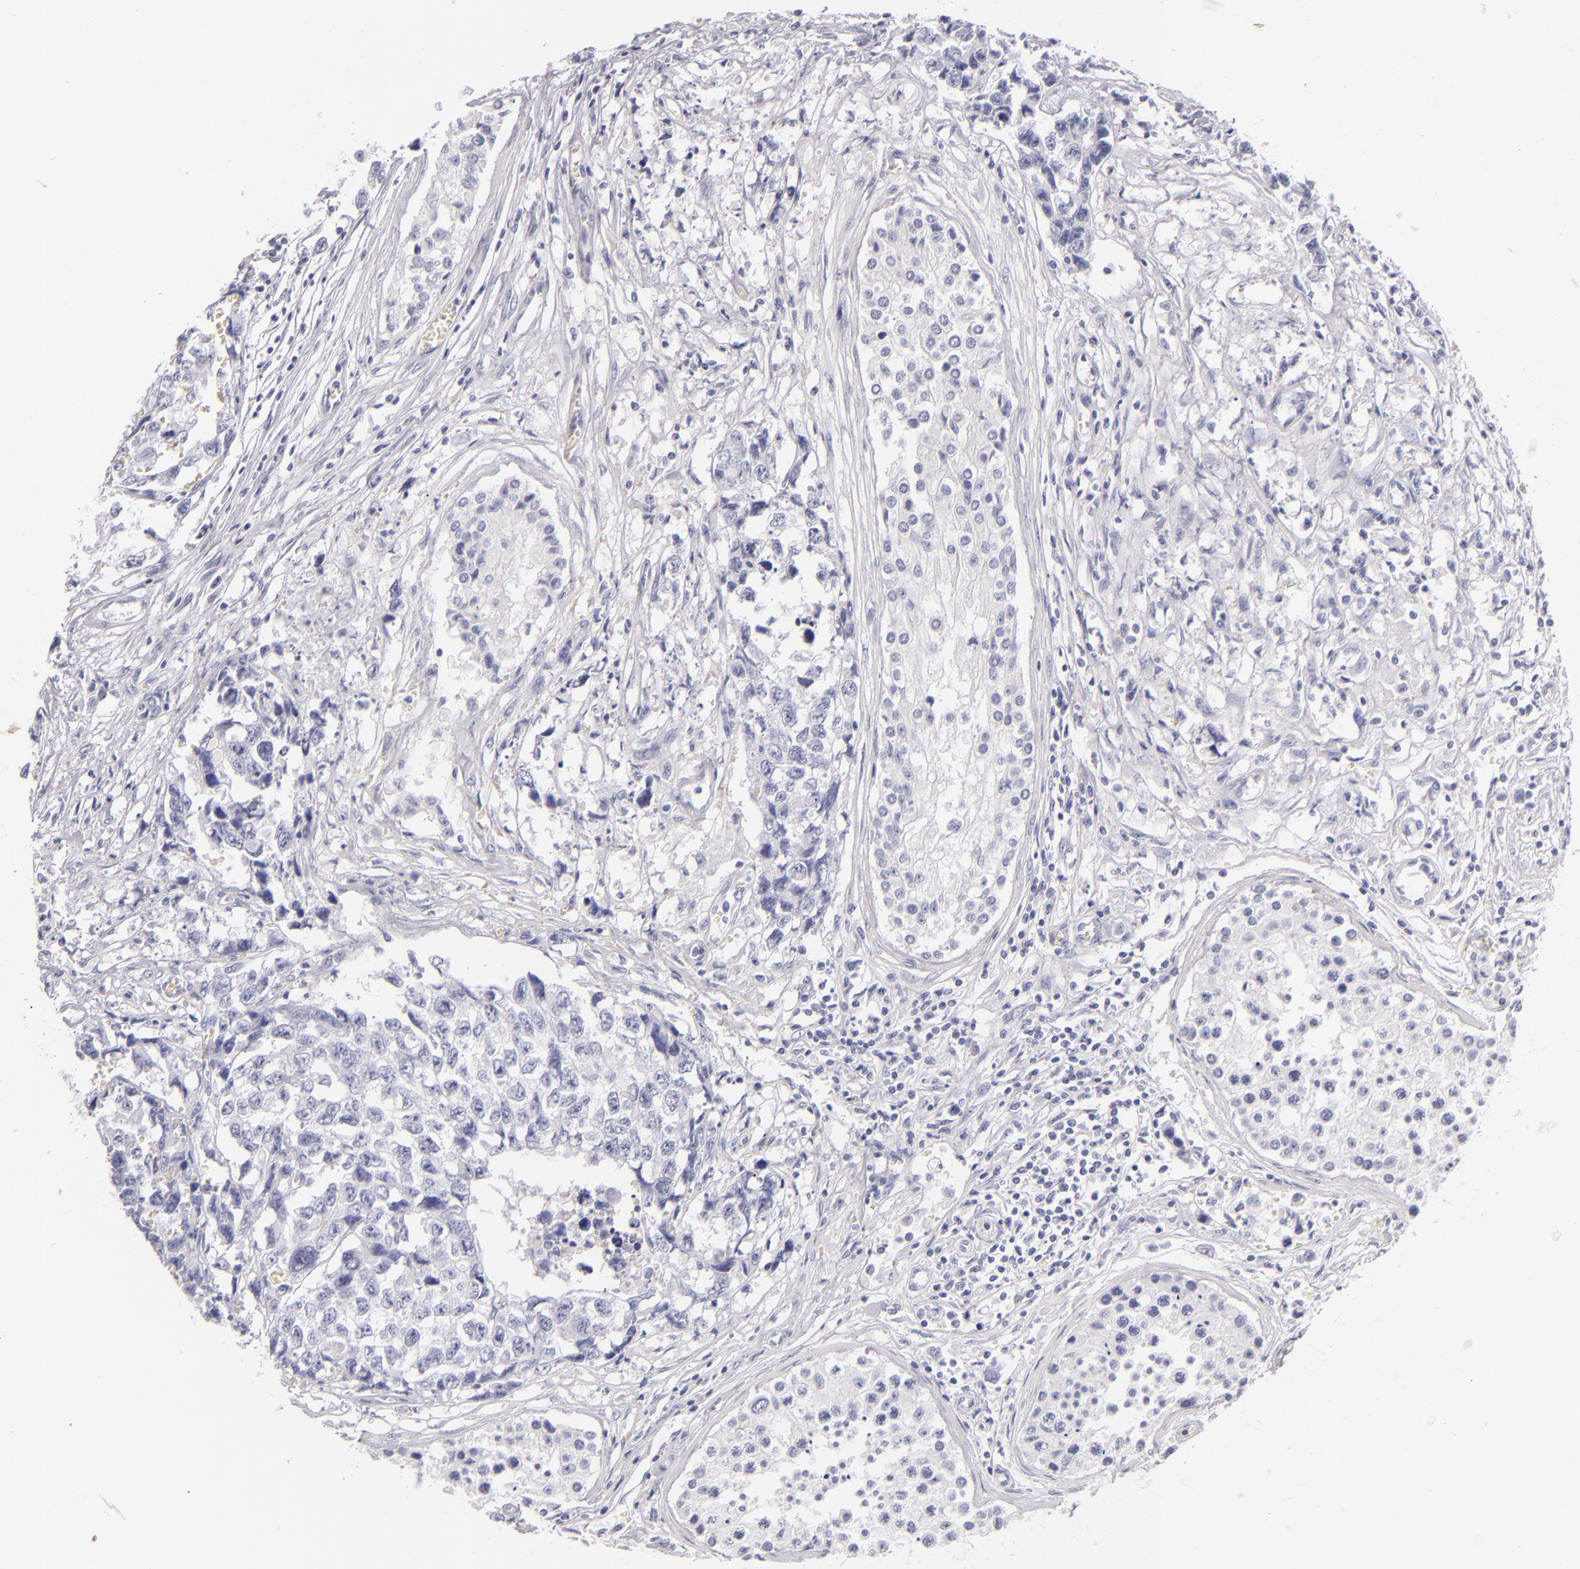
{"staining": {"intensity": "negative", "quantity": "none", "location": "none"}, "tissue": "testis cancer", "cell_type": "Tumor cells", "image_type": "cancer", "snomed": [{"axis": "morphology", "description": "Carcinoma, Embryonal, NOS"}, {"axis": "topography", "description": "Testis"}], "caption": "Testis embryonal carcinoma was stained to show a protein in brown. There is no significant positivity in tumor cells.", "gene": "FABP1", "patient": {"sex": "male", "age": 31}}